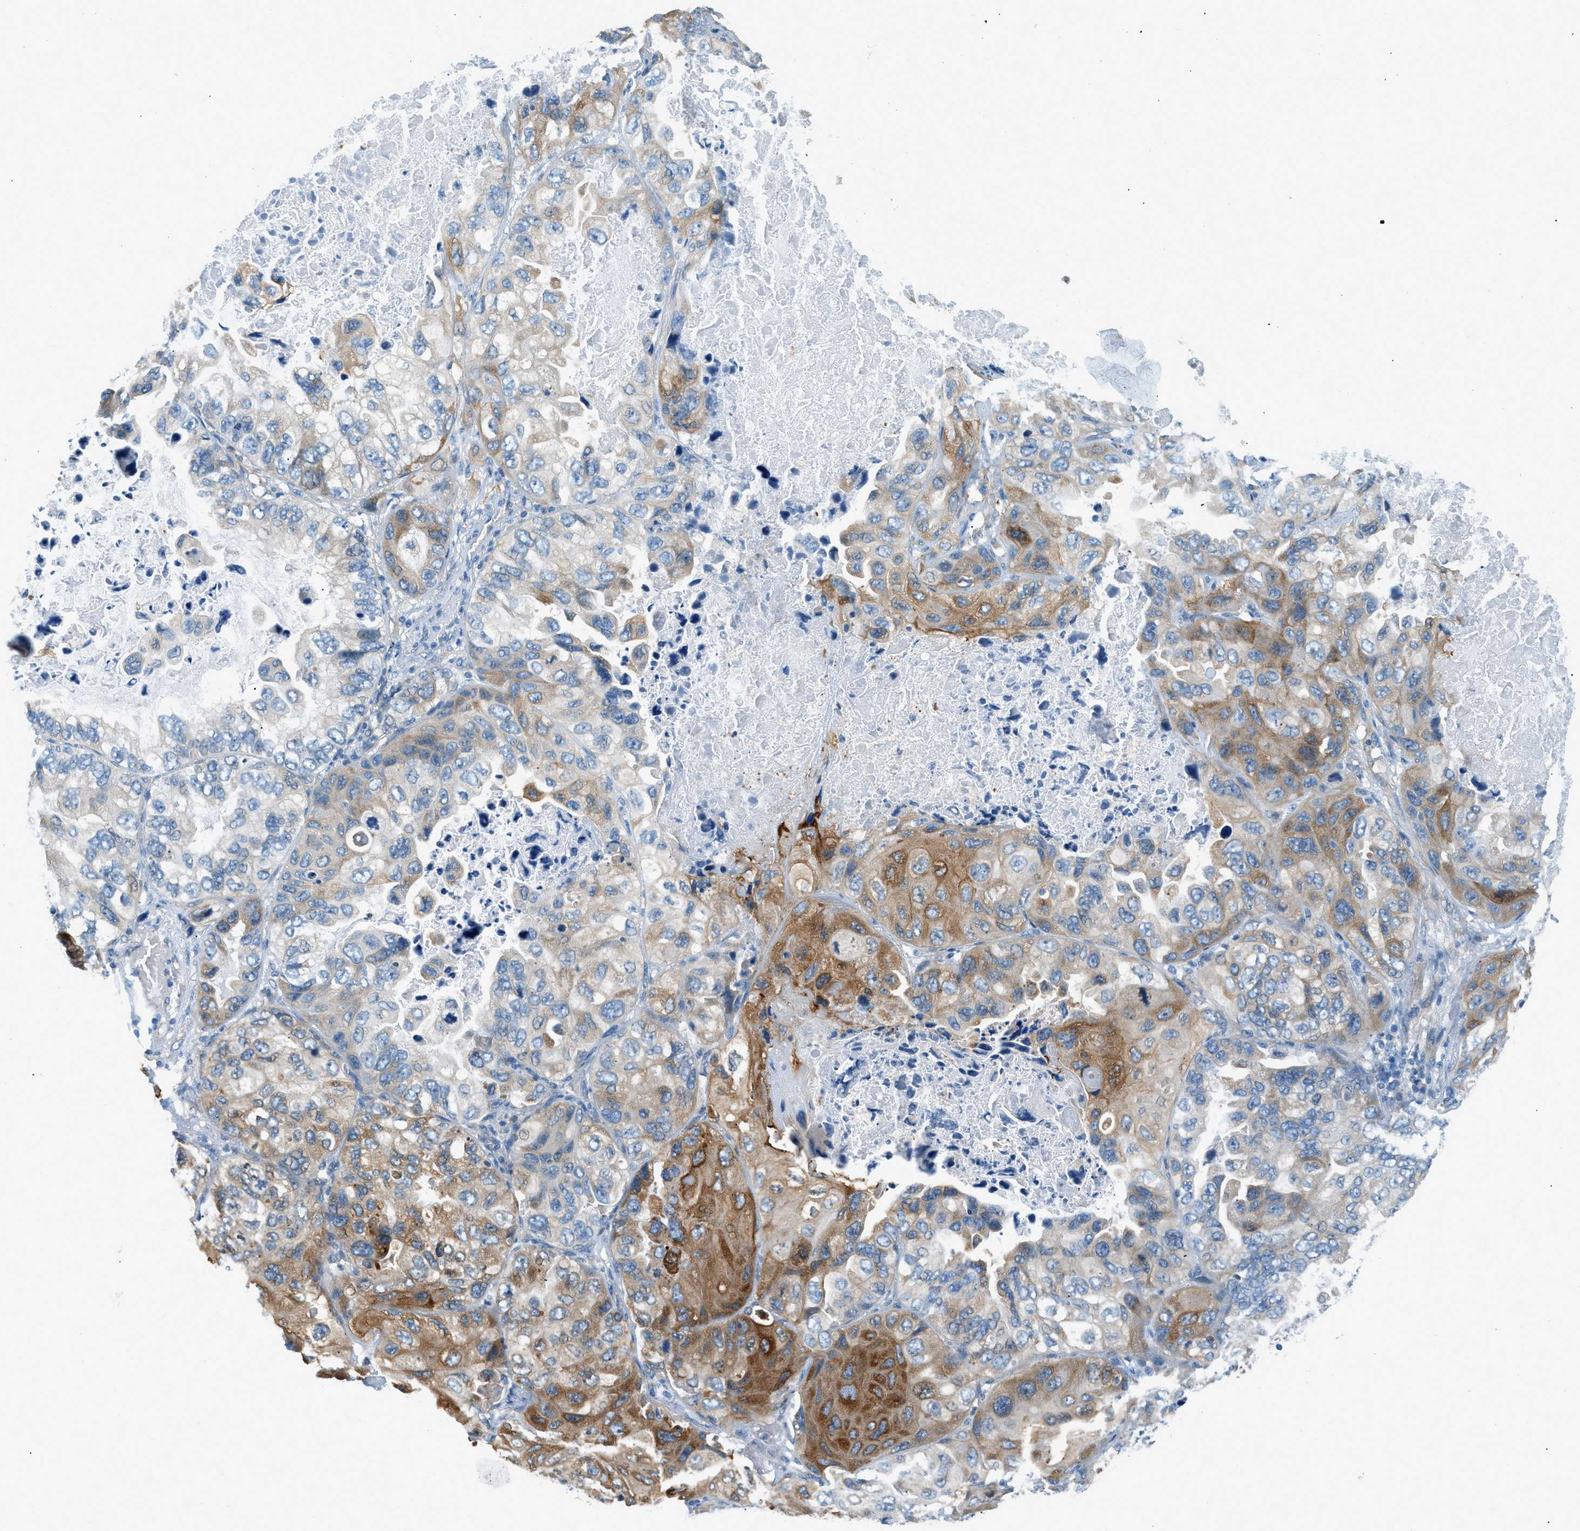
{"staining": {"intensity": "moderate", "quantity": "25%-75%", "location": "cytoplasmic/membranous"}, "tissue": "lung cancer", "cell_type": "Tumor cells", "image_type": "cancer", "snomed": [{"axis": "morphology", "description": "Squamous cell carcinoma, NOS"}, {"axis": "topography", "description": "Lung"}], "caption": "Lung squamous cell carcinoma stained for a protein (brown) exhibits moderate cytoplasmic/membranous positive staining in about 25%-75% of tumor cells.", "gene": "ZNF367", "patient": {"sex": "female", "age": 73}}